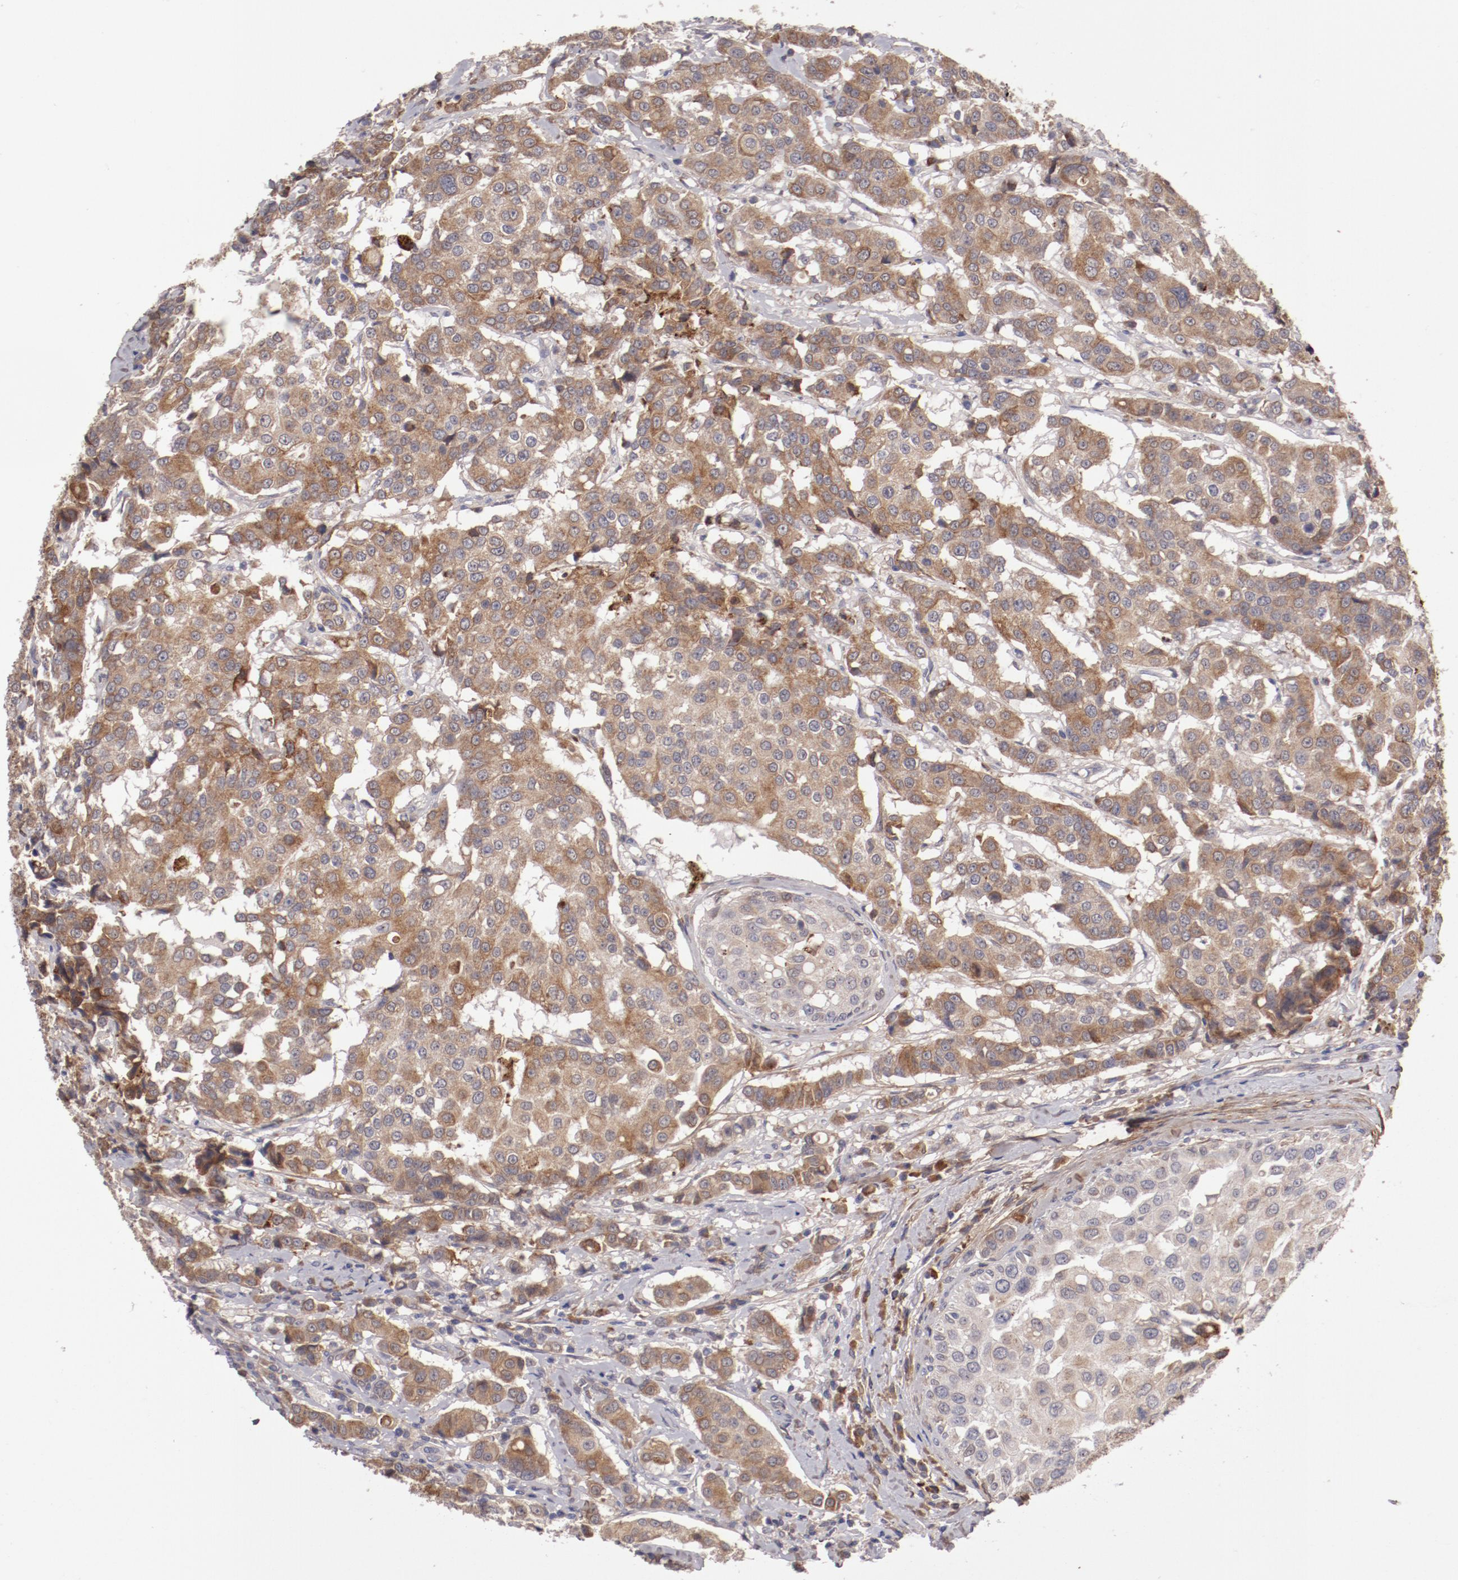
{"staining": {"intensity": "moderate", "quantity": ">75%", "location": "cytoplasmic/membranous"}, "tissue": "breast cancer", "cell_type": "Tumor cells", "image_type": "cancer", "snomed": [{"axis": "morphology", "description": "Duct carcinoma"}, {"axis": "topography", "description": "Breast"}], "caption": "Breast invasive ductal carcinoma tissue exhibits moderate cytoplasmic/membranous staining in approximately >75% of tumor cells, visualized by immunohistochemistry. Using DAB (3,3'-diaminobenzidine) (brown) and hematoxylin (blue) stains, captured at high magnification using brightfield microscopy.", "gene": "IL12A", "patient": {"sex": "female", "age": 27}}